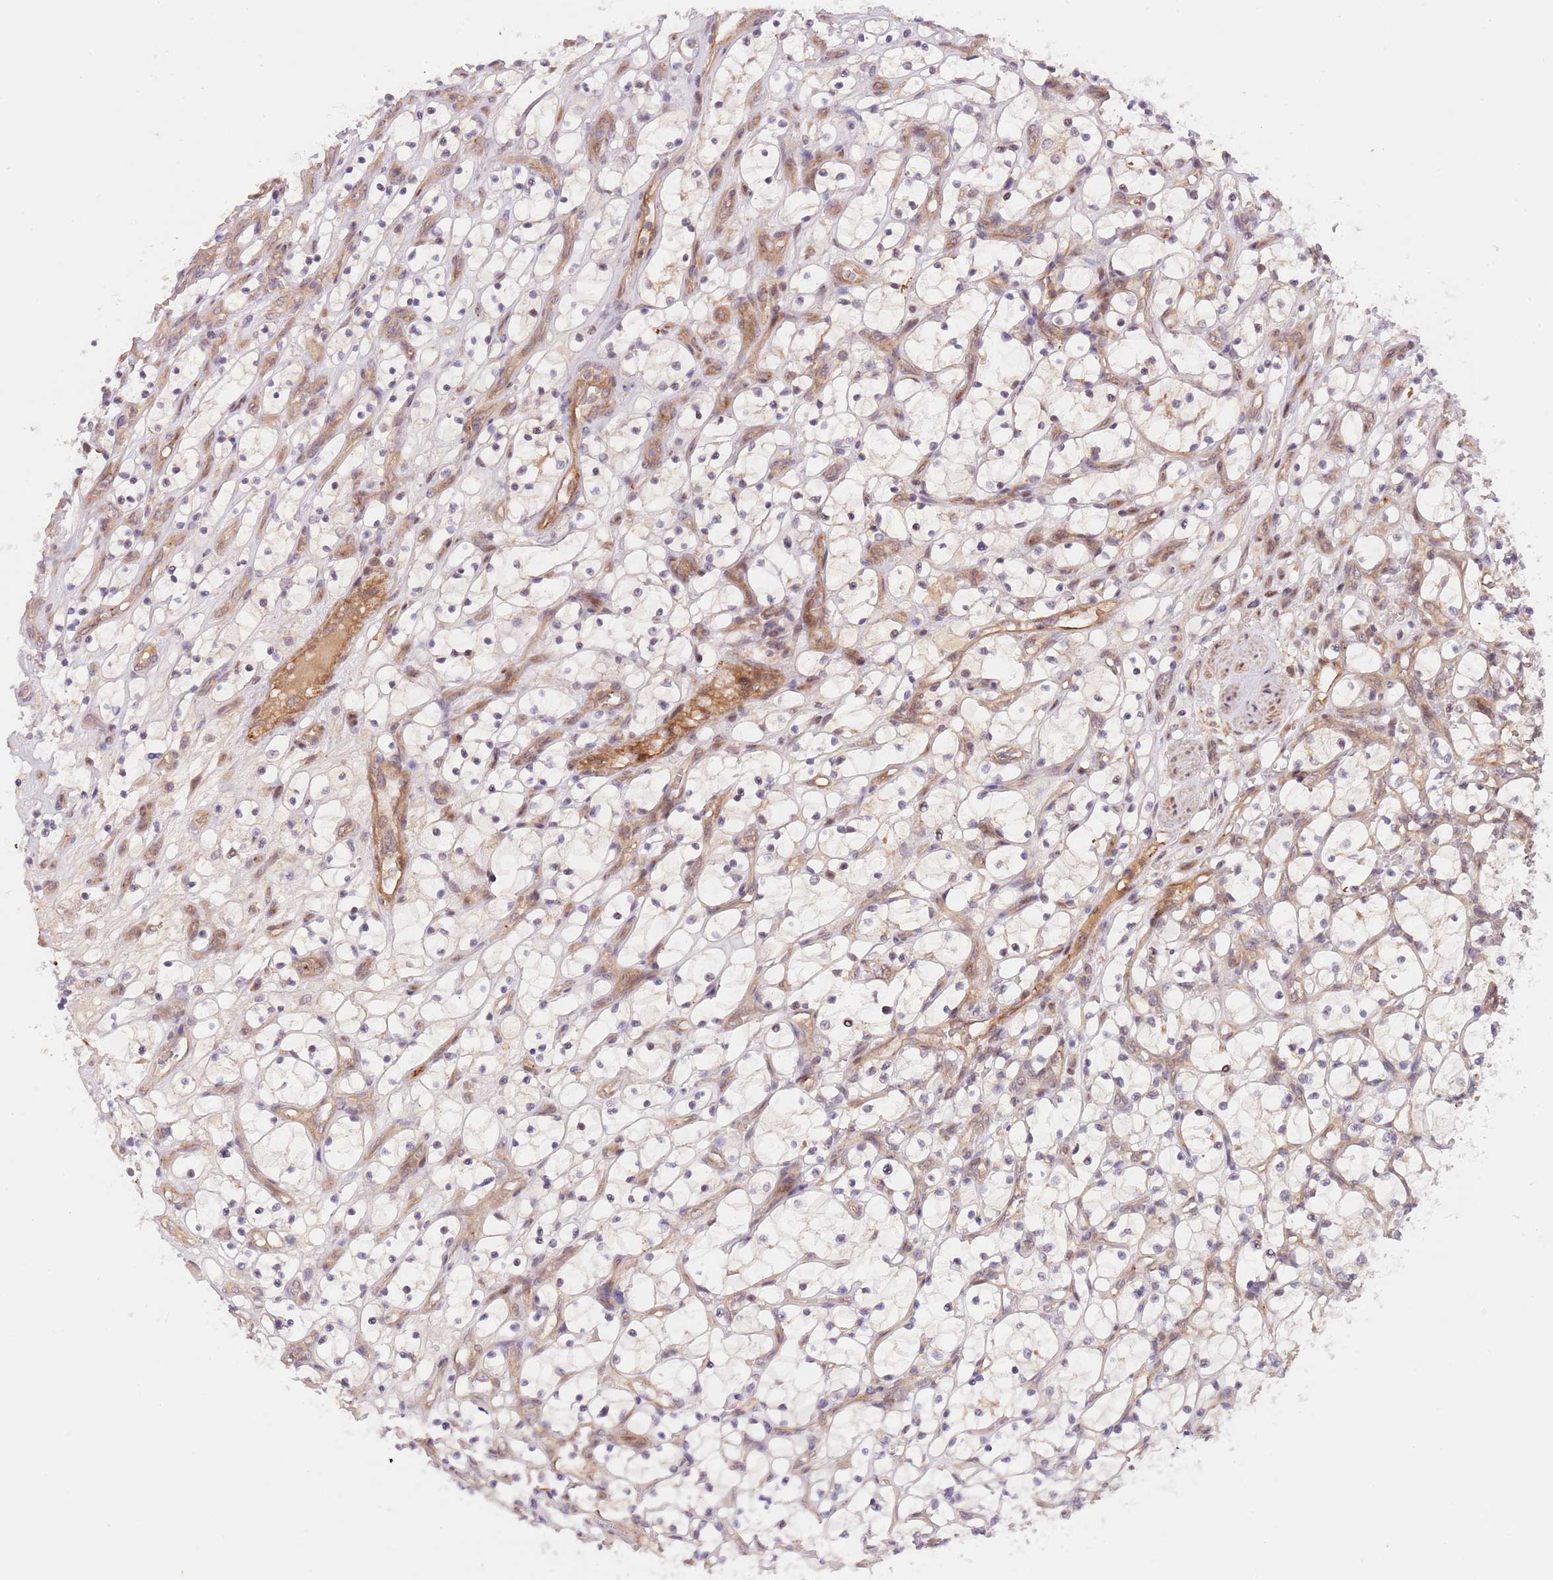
{"staining": {"intensity": "negative", "quantity": "none", "location": "none"}, "tissue": "renal cancer", "cell_type": "Tumor cells", "image_type": "cancer", "snomed": [{"axis": "morphology", "description": "Adenocarcinoma, NOS"}, {"axis": "topography", "description": "Kidney"}], "caption": "Immunohistochemistry (IHC) image of human renal cancer stained for a protein (brown), which shows no staining in tumor cells.", "gene": "PRR16", "patient": {"sex": "female", "age": 69}}